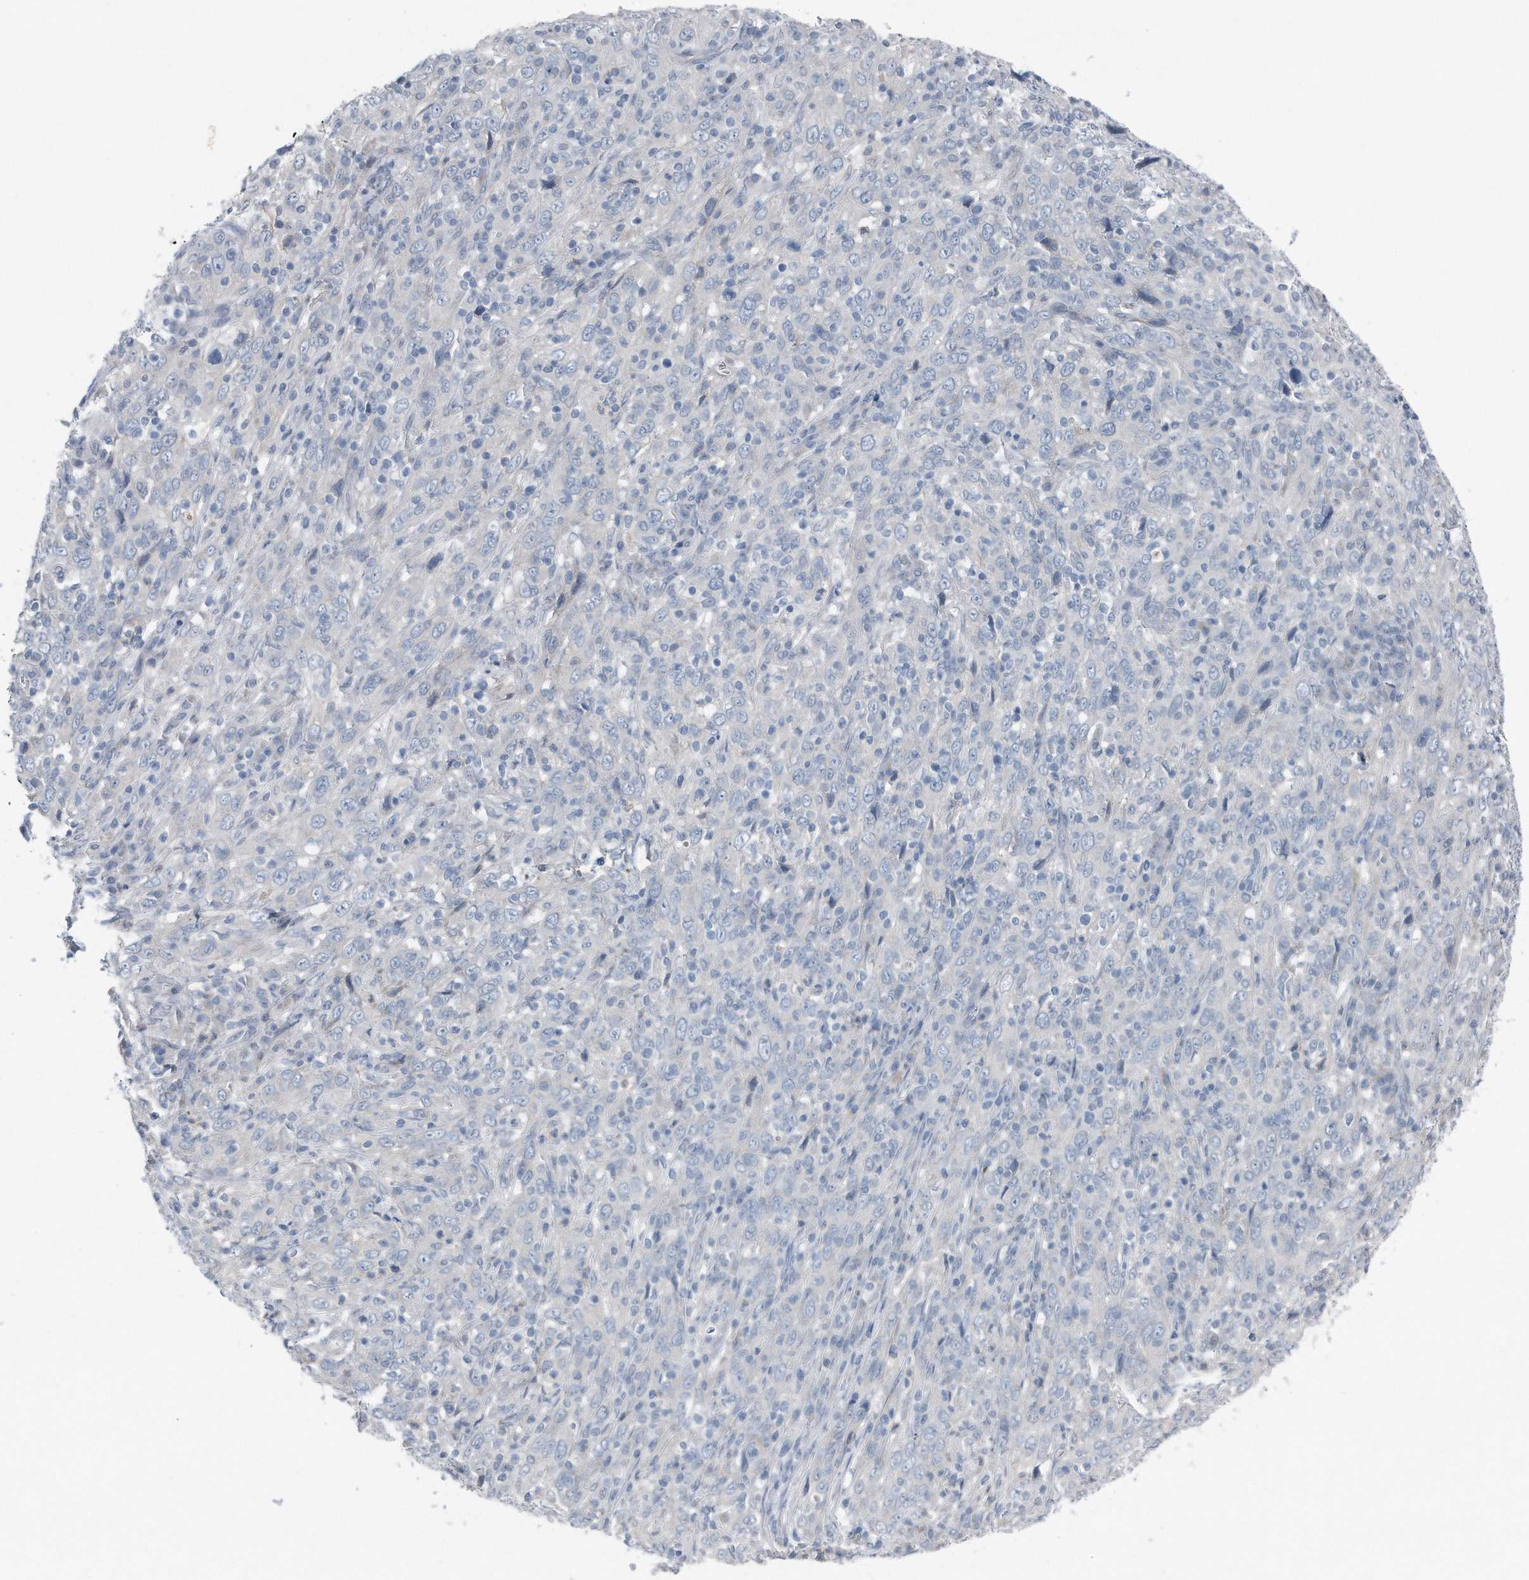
{"staining": {"intensity": "negative", "quantity": "none", "location": "none"}, "tissue": "cervical cancer", "cell_type": "Tumor cells", "image_type": "cancer", "snomed": [{"axis": "morphology", "description": "Squamous cell carcinoma, NOS"}, {"axis": "topography", "description": "Cervix"}], "caption": "Immunohistochemistry (IHC) of cervical cancer exhibits no positivity in tumor cells.", "gene": "YRDC", "patient": {"sex": "female", "age": 46}}